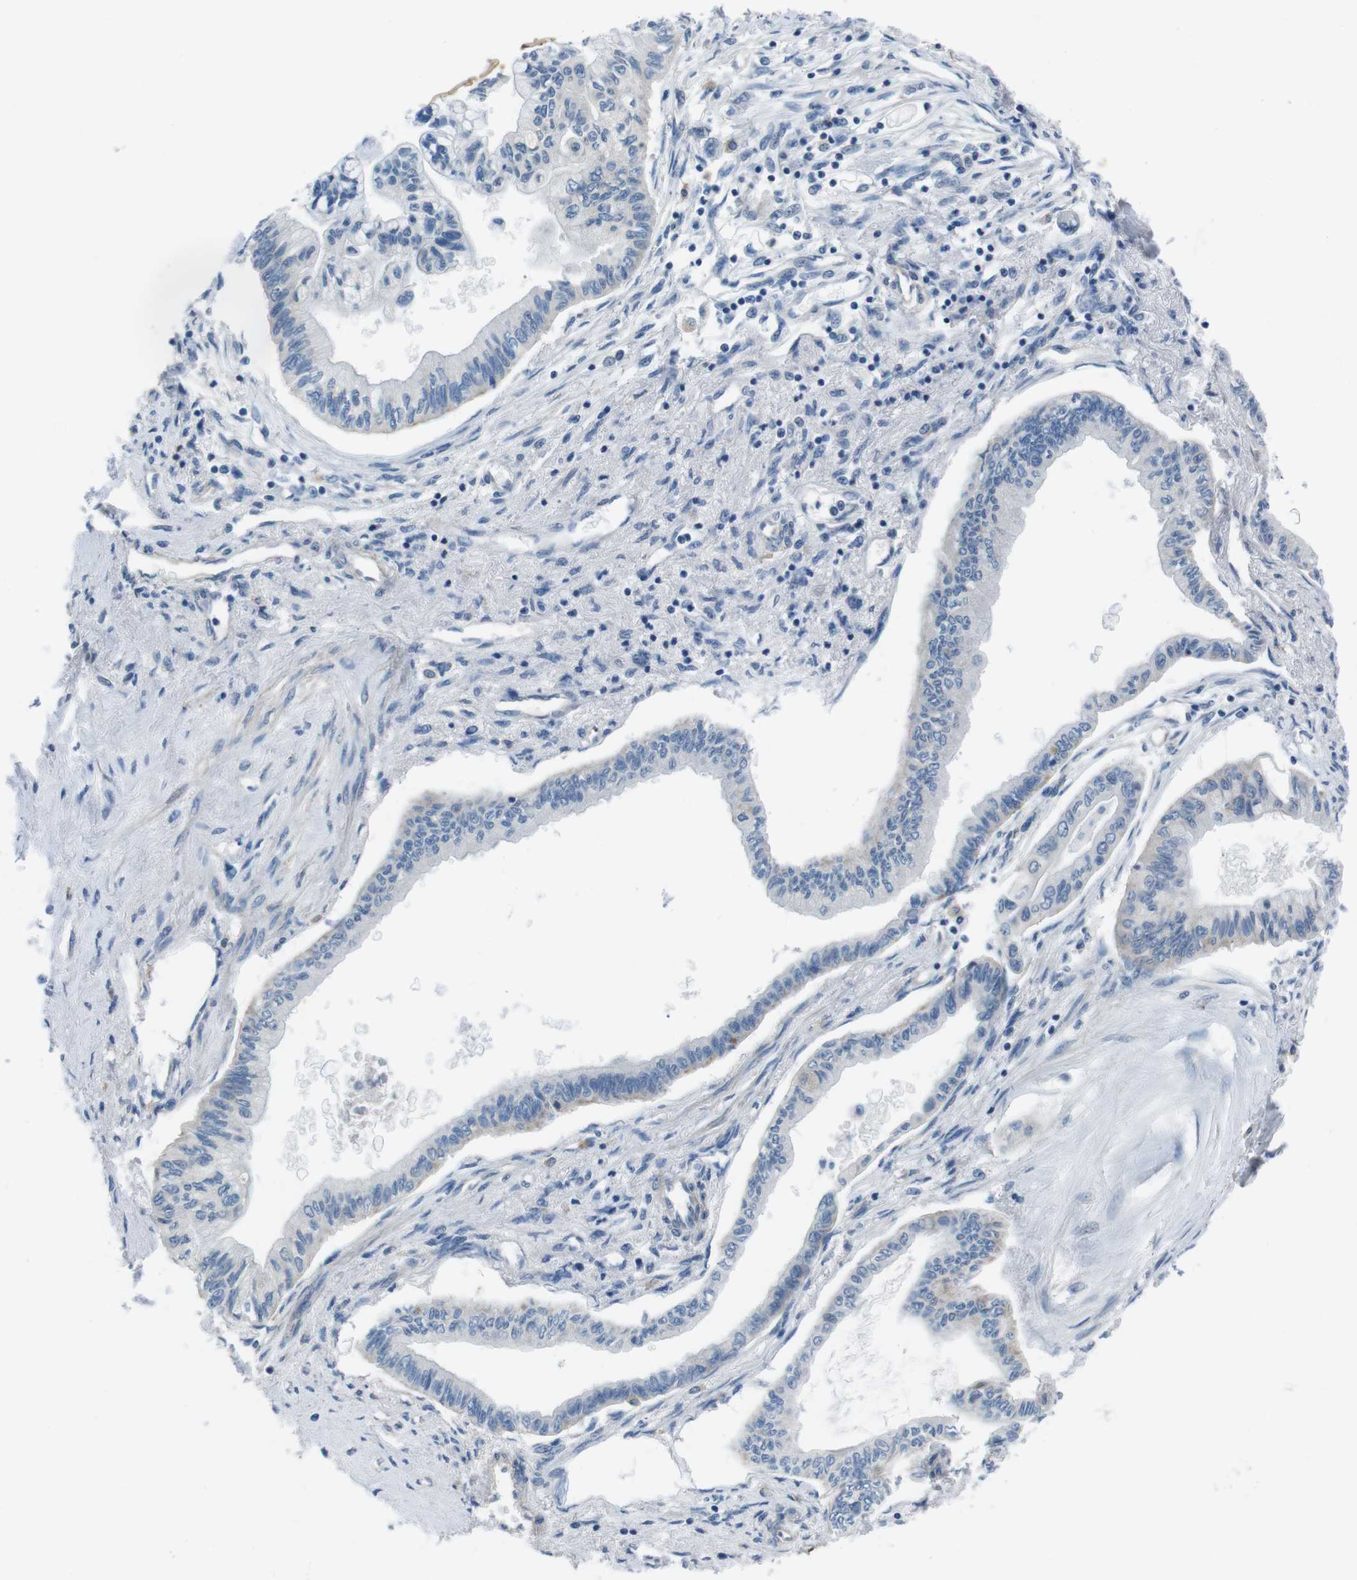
{"staining": {"intensity": "negative", "quantity": "none", "location": "none"}, "tissue": "pancreatic cancer", "cell_type": "Tumor cells", "image_type": "cancer", "snomed": [{"axis": "morphology", "description": "Adenocarcinoma, NOS"}, {"axis": "topography", "description": "Pancreas"}], "caption": "High power microscopy histopathology image of an immunohistochemistry image of pancreatic cancer (adenocarcinoma), revealing no significant positivity in tumor cells. (Stains: DAB IHC with hematoxylin counter stain, Microscopy: brightfield microscopy at high magnification).", "gene": "CASQ1", "patient": {"sex": "female", "age": 77}}